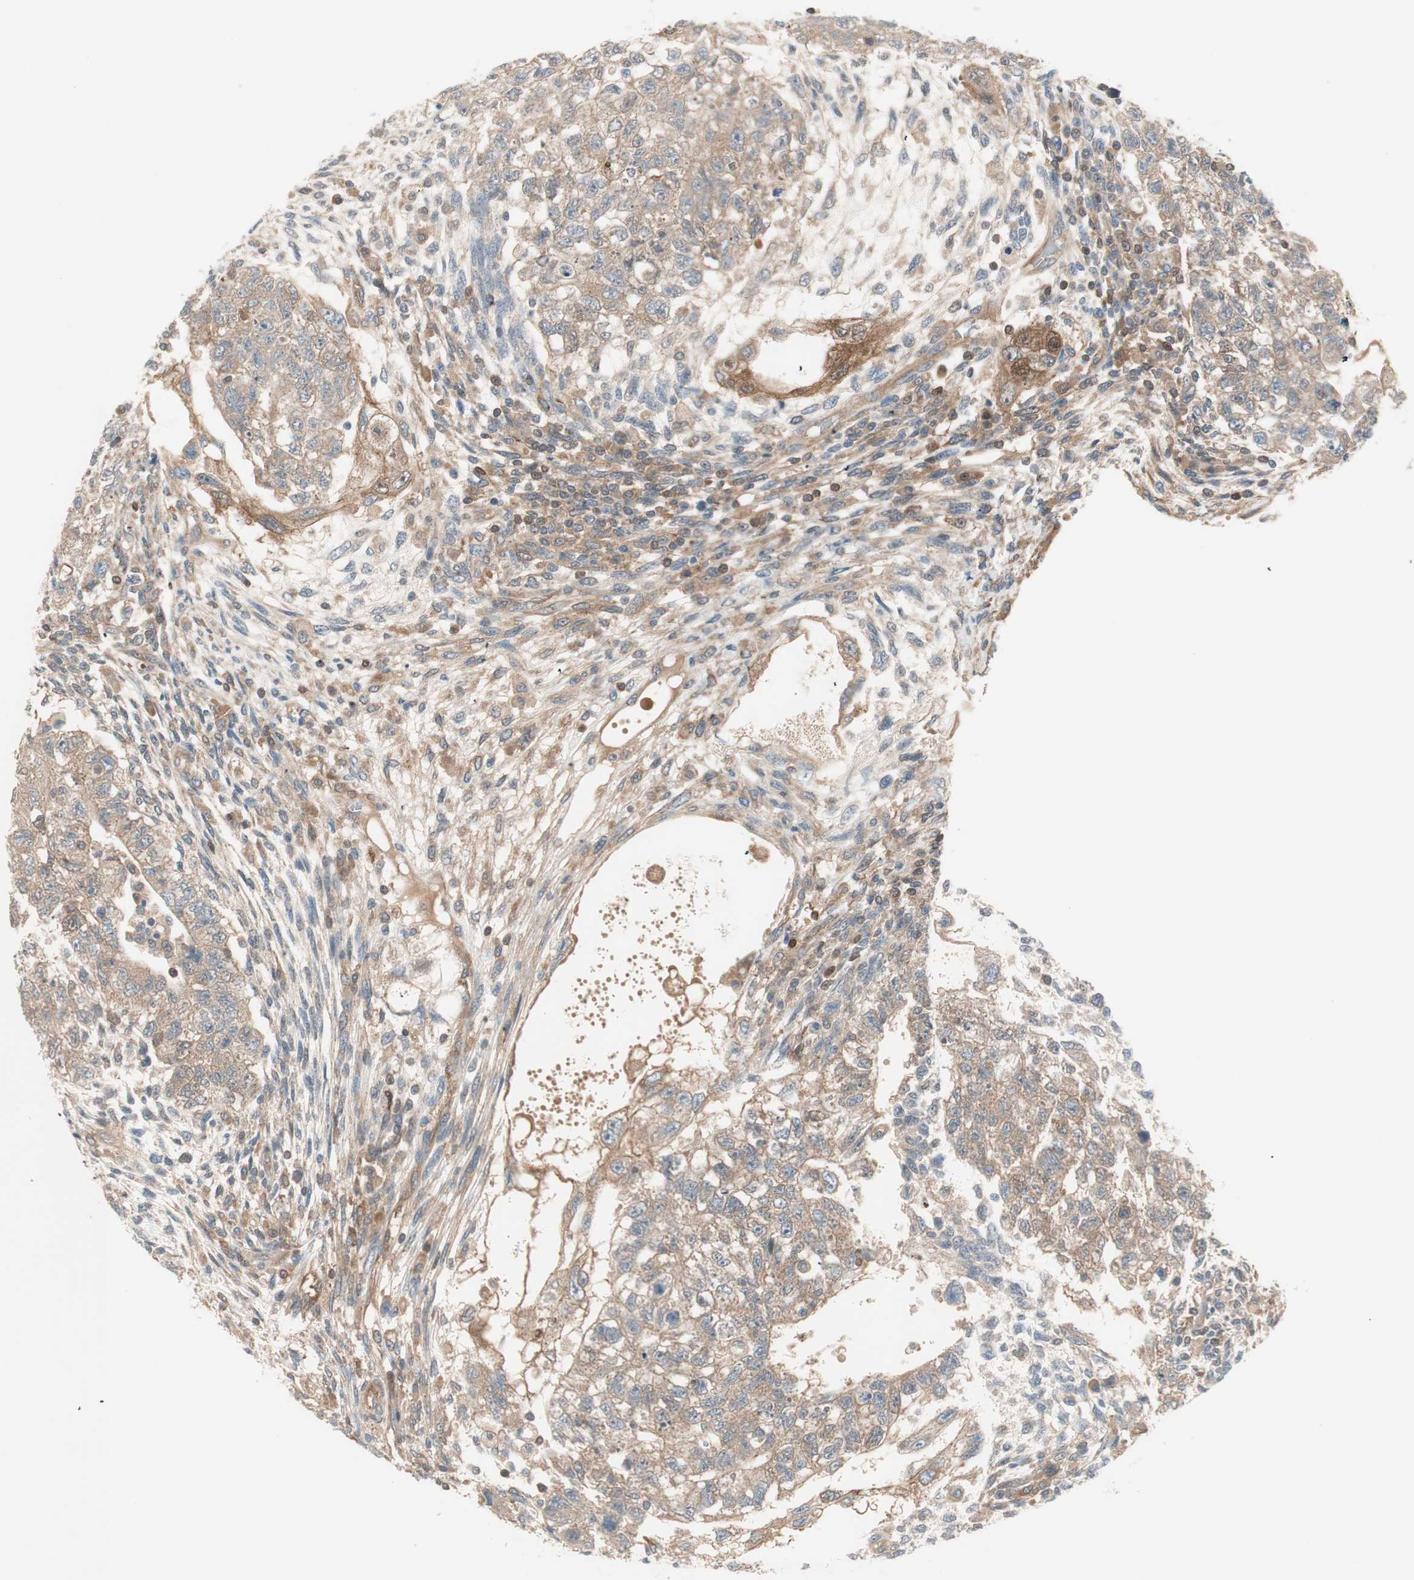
{"staining": {"intensity": "moderate", "quantity": ">75%", "location": "cytoplasmic/membranous"}, "tissue": "testis cancer", "cell_type": "Tumor cells", "image_type": "cancer", "snomed": [{"axis": "morphology", "description": "Normal tissue, NOS"}, {"axis": "morphology", "description": "Carcinoma, Embryonal, NOS"}, {"axis": "topography", "description": "Testis"}], "caption": "Immunohistochemistry (IHC) of testis cancer (embryonal carcinoma) shows medium levels of moderate cytoplasmic/membranous expression in about >75% of tumor cells.", "gene": "GALT", "patient": {"sex": "male", "age": 36}}